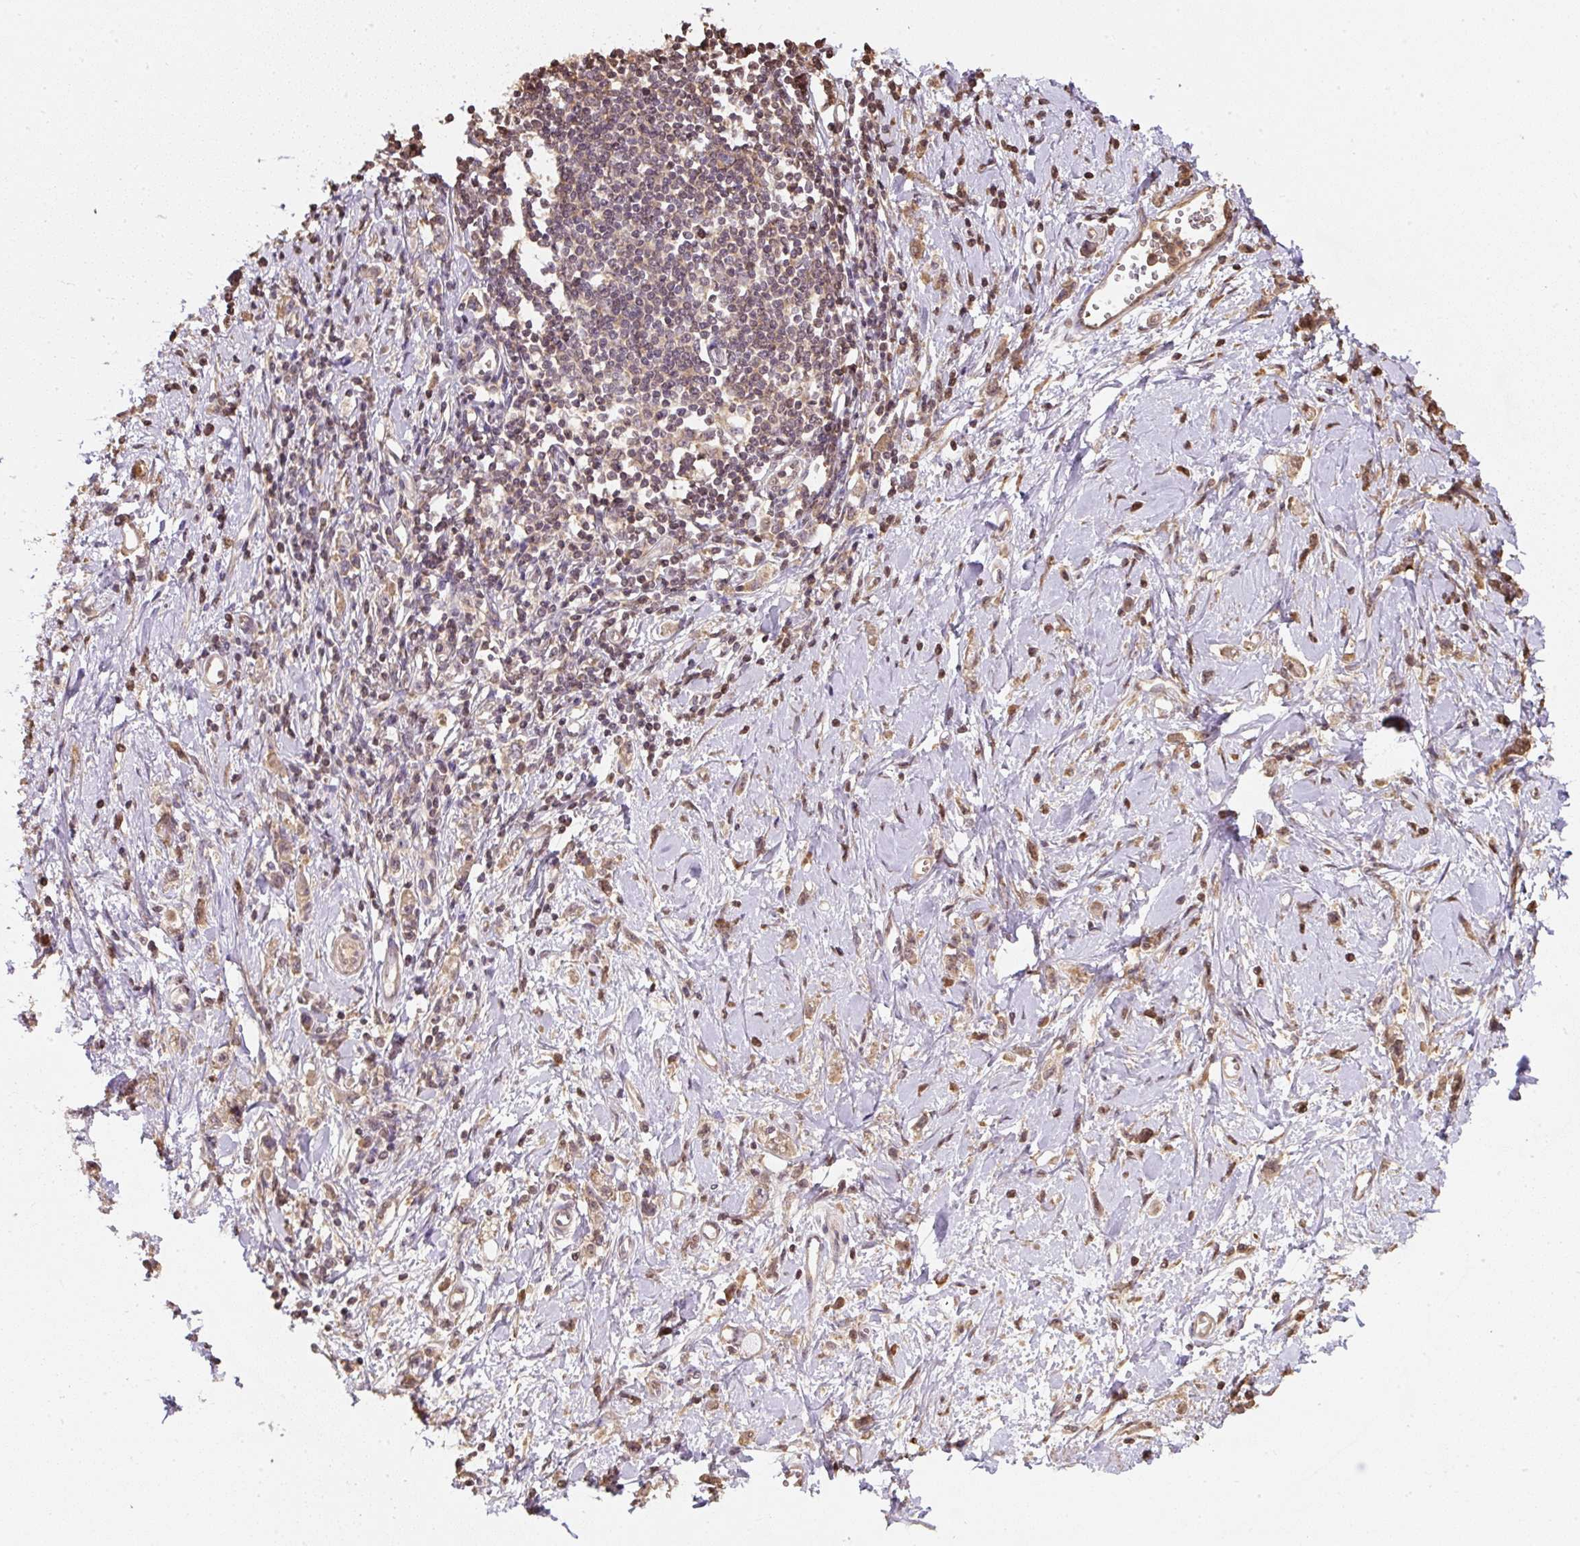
{"staining": {"intensity": "weak", "quantity": ">75%", "location": "cytoplasmic/membranous,nuclear"}, "tissue": "stomach cancer", "cell_type": "Tumor cells", "image_type": "cancer", "snomed": [{"axis": "morphology", "description": "Adenocarcinoma, NOS"}, {"axis": "topography", "description": "Stomach"}], "caption": "A photomicrograph showing weak cytoplasmic/membranous and nuclear positivity in approximately >75% of tumor cells in stomach cancer, as visualized by brown immunohistochemical staining.", "gene": "TMEM170B", "patient": {"sex": "female", "age": 76}}